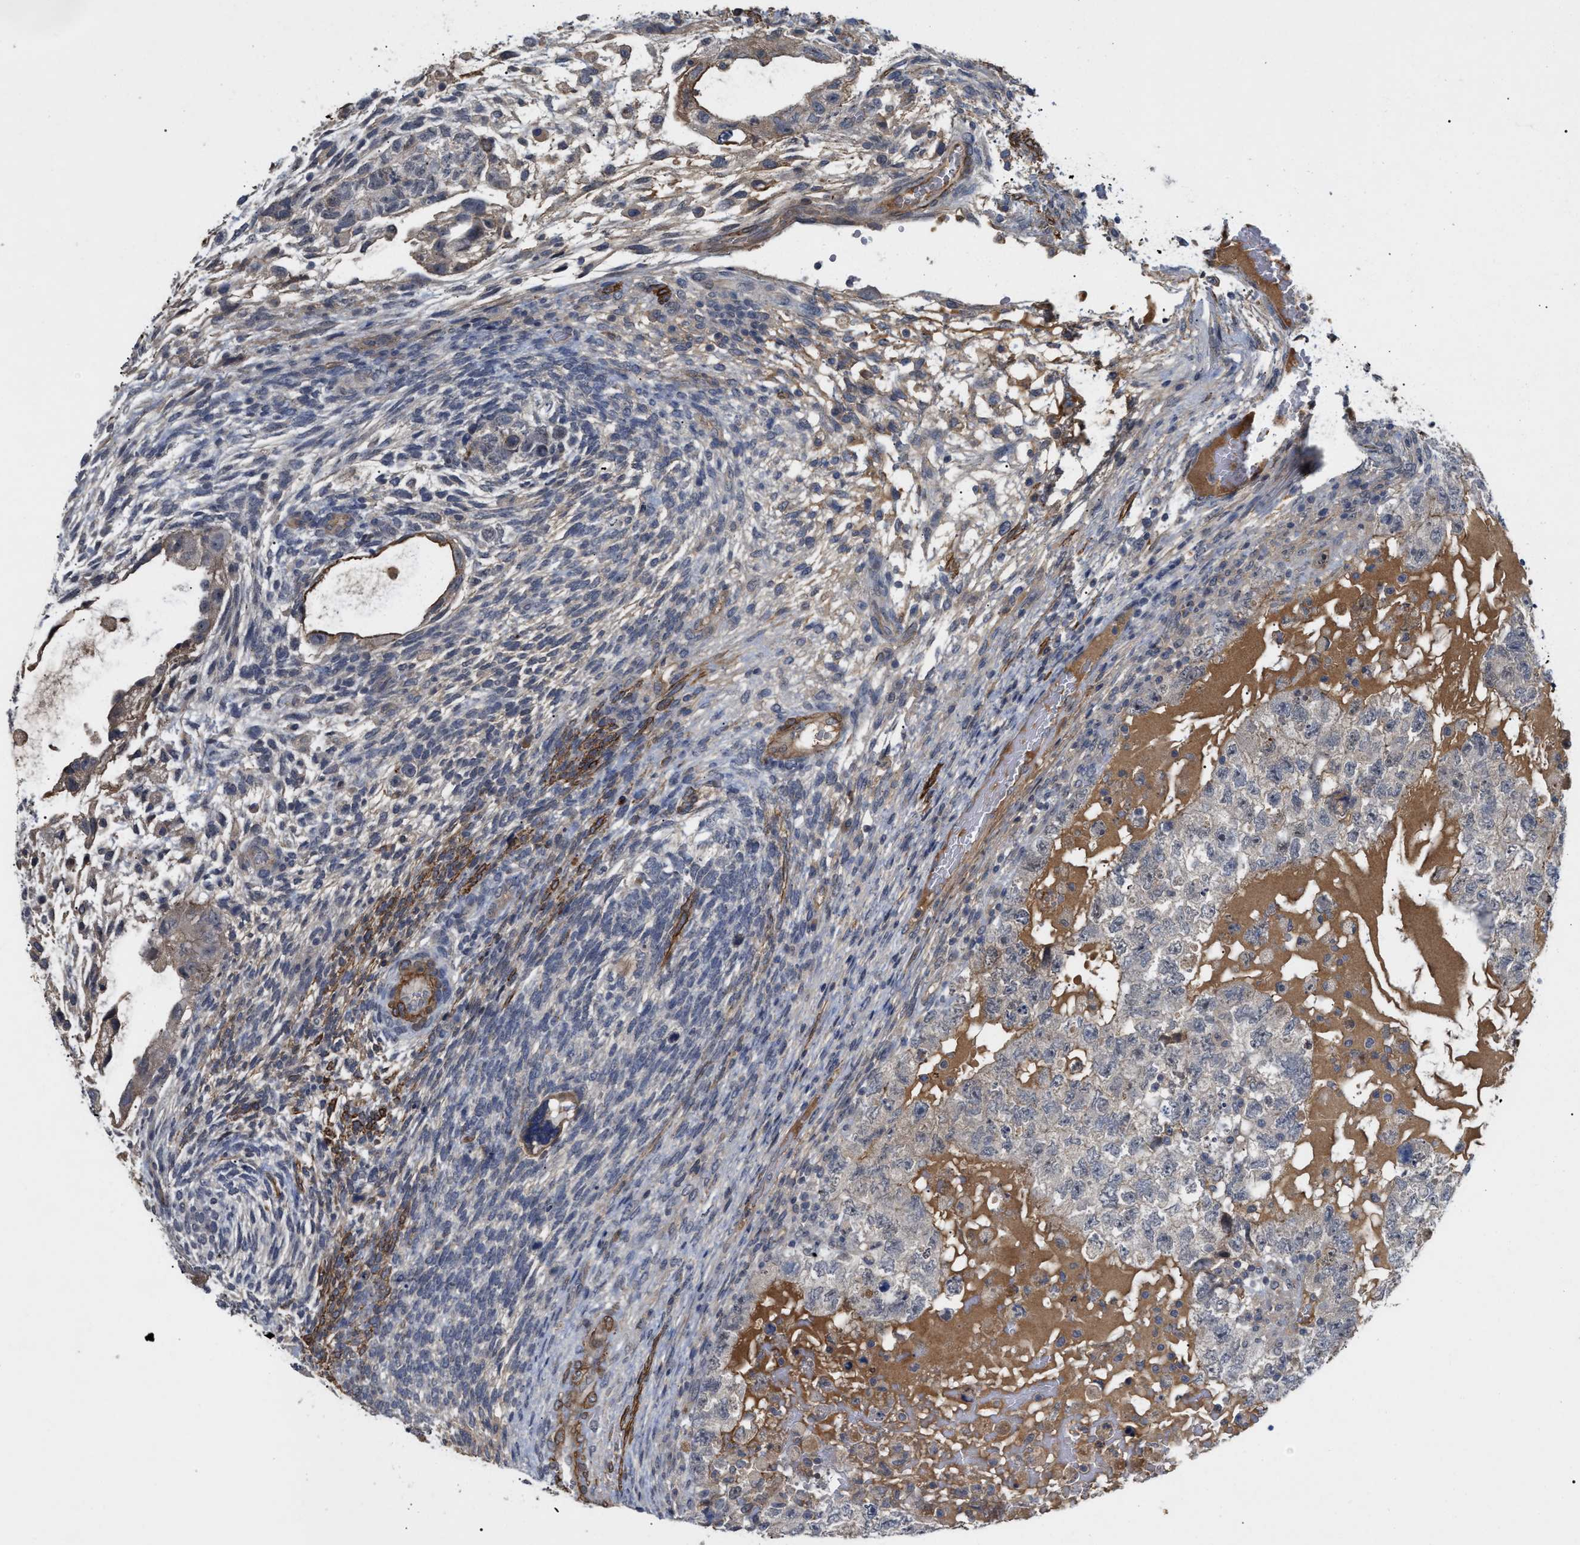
{"staining": {"intensity": "negative", "quantity": "none", "location": "none"}, "tissue": "testis cancer", "cell_type": "Tumor cells", "image_type": "cancer", "snomed": [{"axis": "morphology", "description": "Carcinoma, Embryonal, NOS"}, {"axis": "topography", "description": "Testis"}], "caption": "Tumor cells show no significant staining in testis cancer.", "gene": "ST6GALNAC6", "patient": {"sex": "male", "age": 36}}